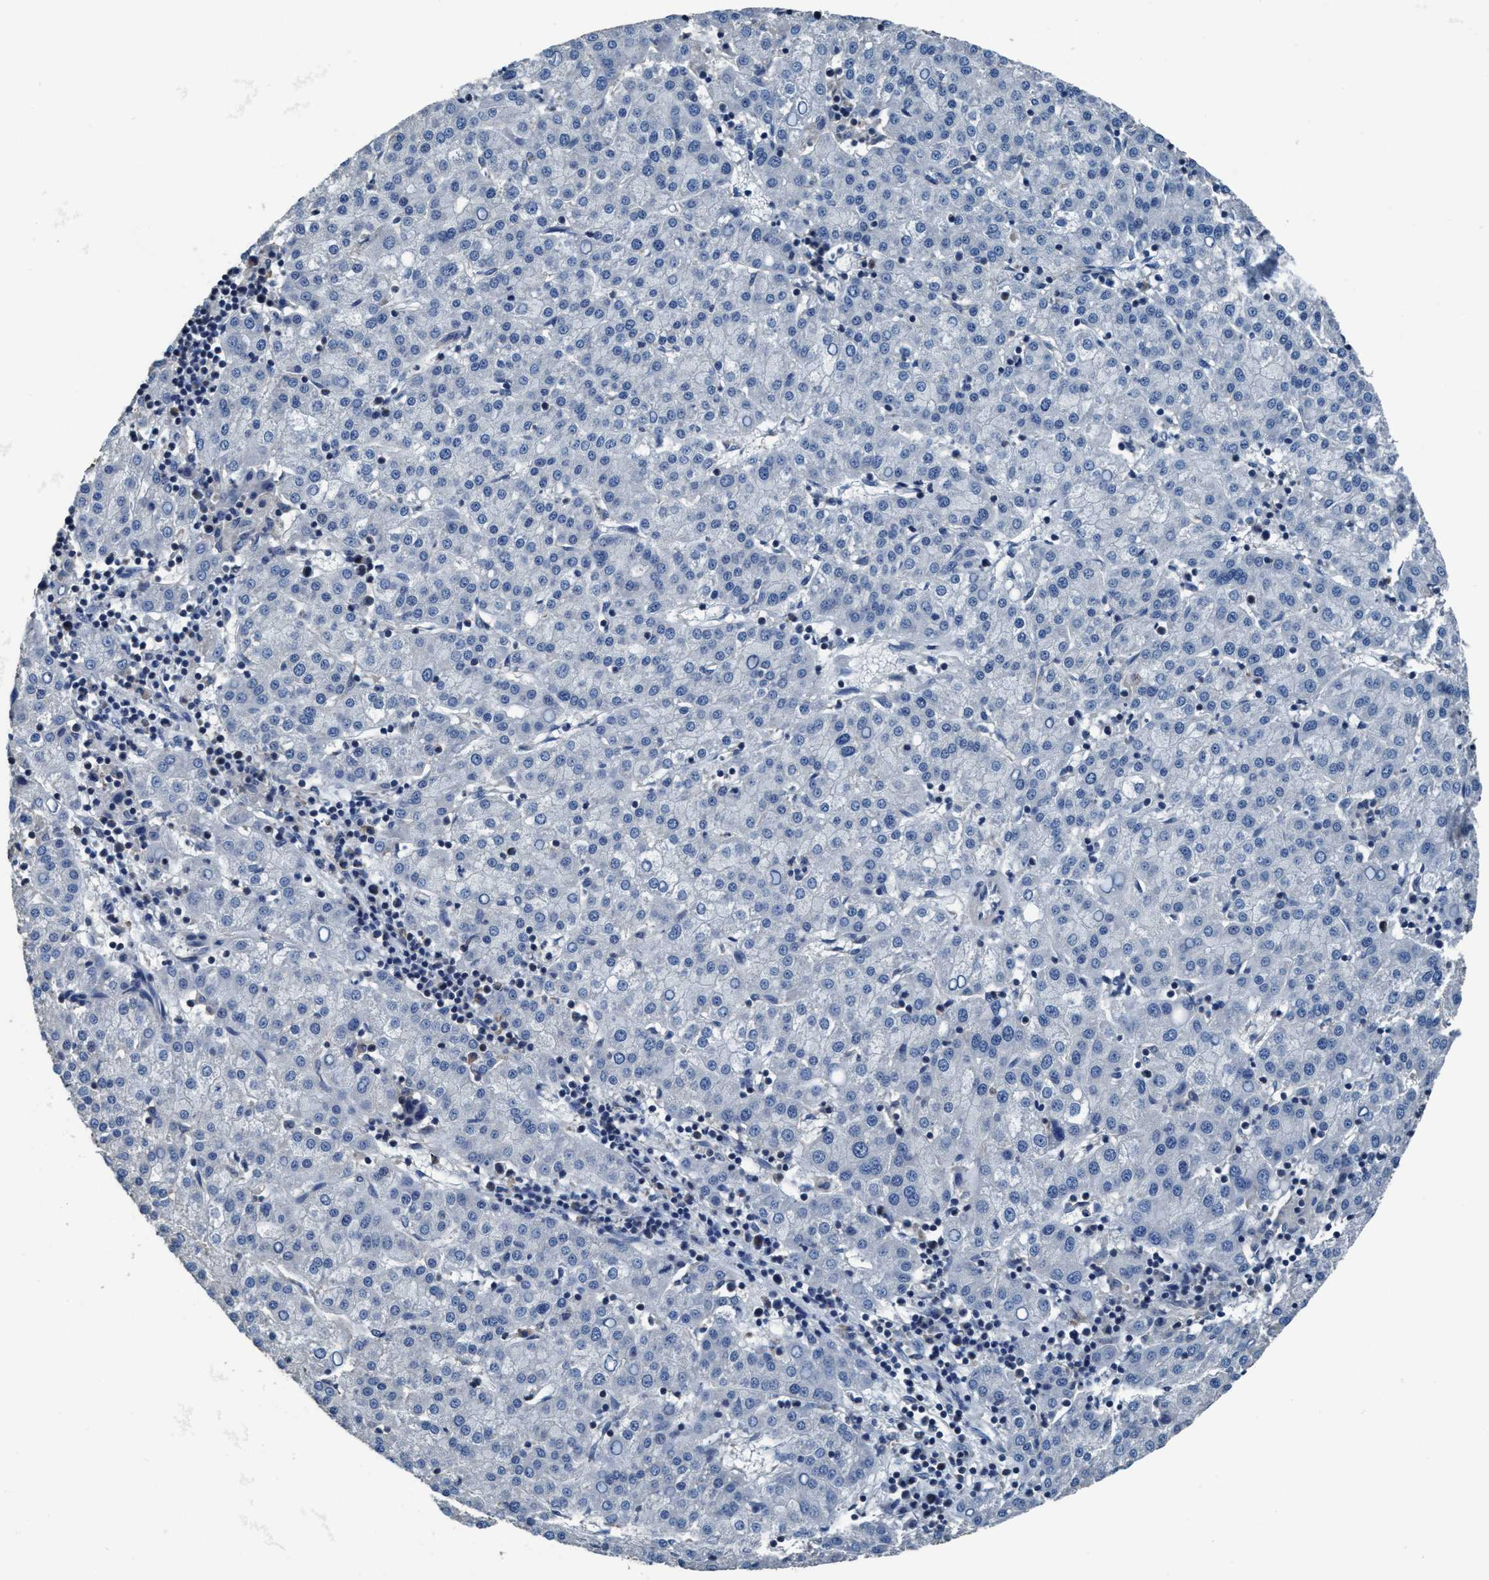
{"staining": {"intensity": "negative", "quantity": "none", "location": "none"}, "tissue": "liver cancer", "cell_type": "Tumor cells", "image_type": "cancer", "snomed": [{"axis": "morphology", "description": "Carcinoma, Hepatocellular, NOS"}, {"axis": "topography", "description": "Liver"}], "caption": "A photomicrograph of liver hepatocellular carcinoma stained for a protein displays no brown staining in tumor cells. The staining was performed using DAB to visualize the protein expression in brown, while the nuclei were stained in blue with hematoxylin (Magnification: 20x).", "gene": "ANKFN1", "patient": {"sex": "female", "age": 58}}